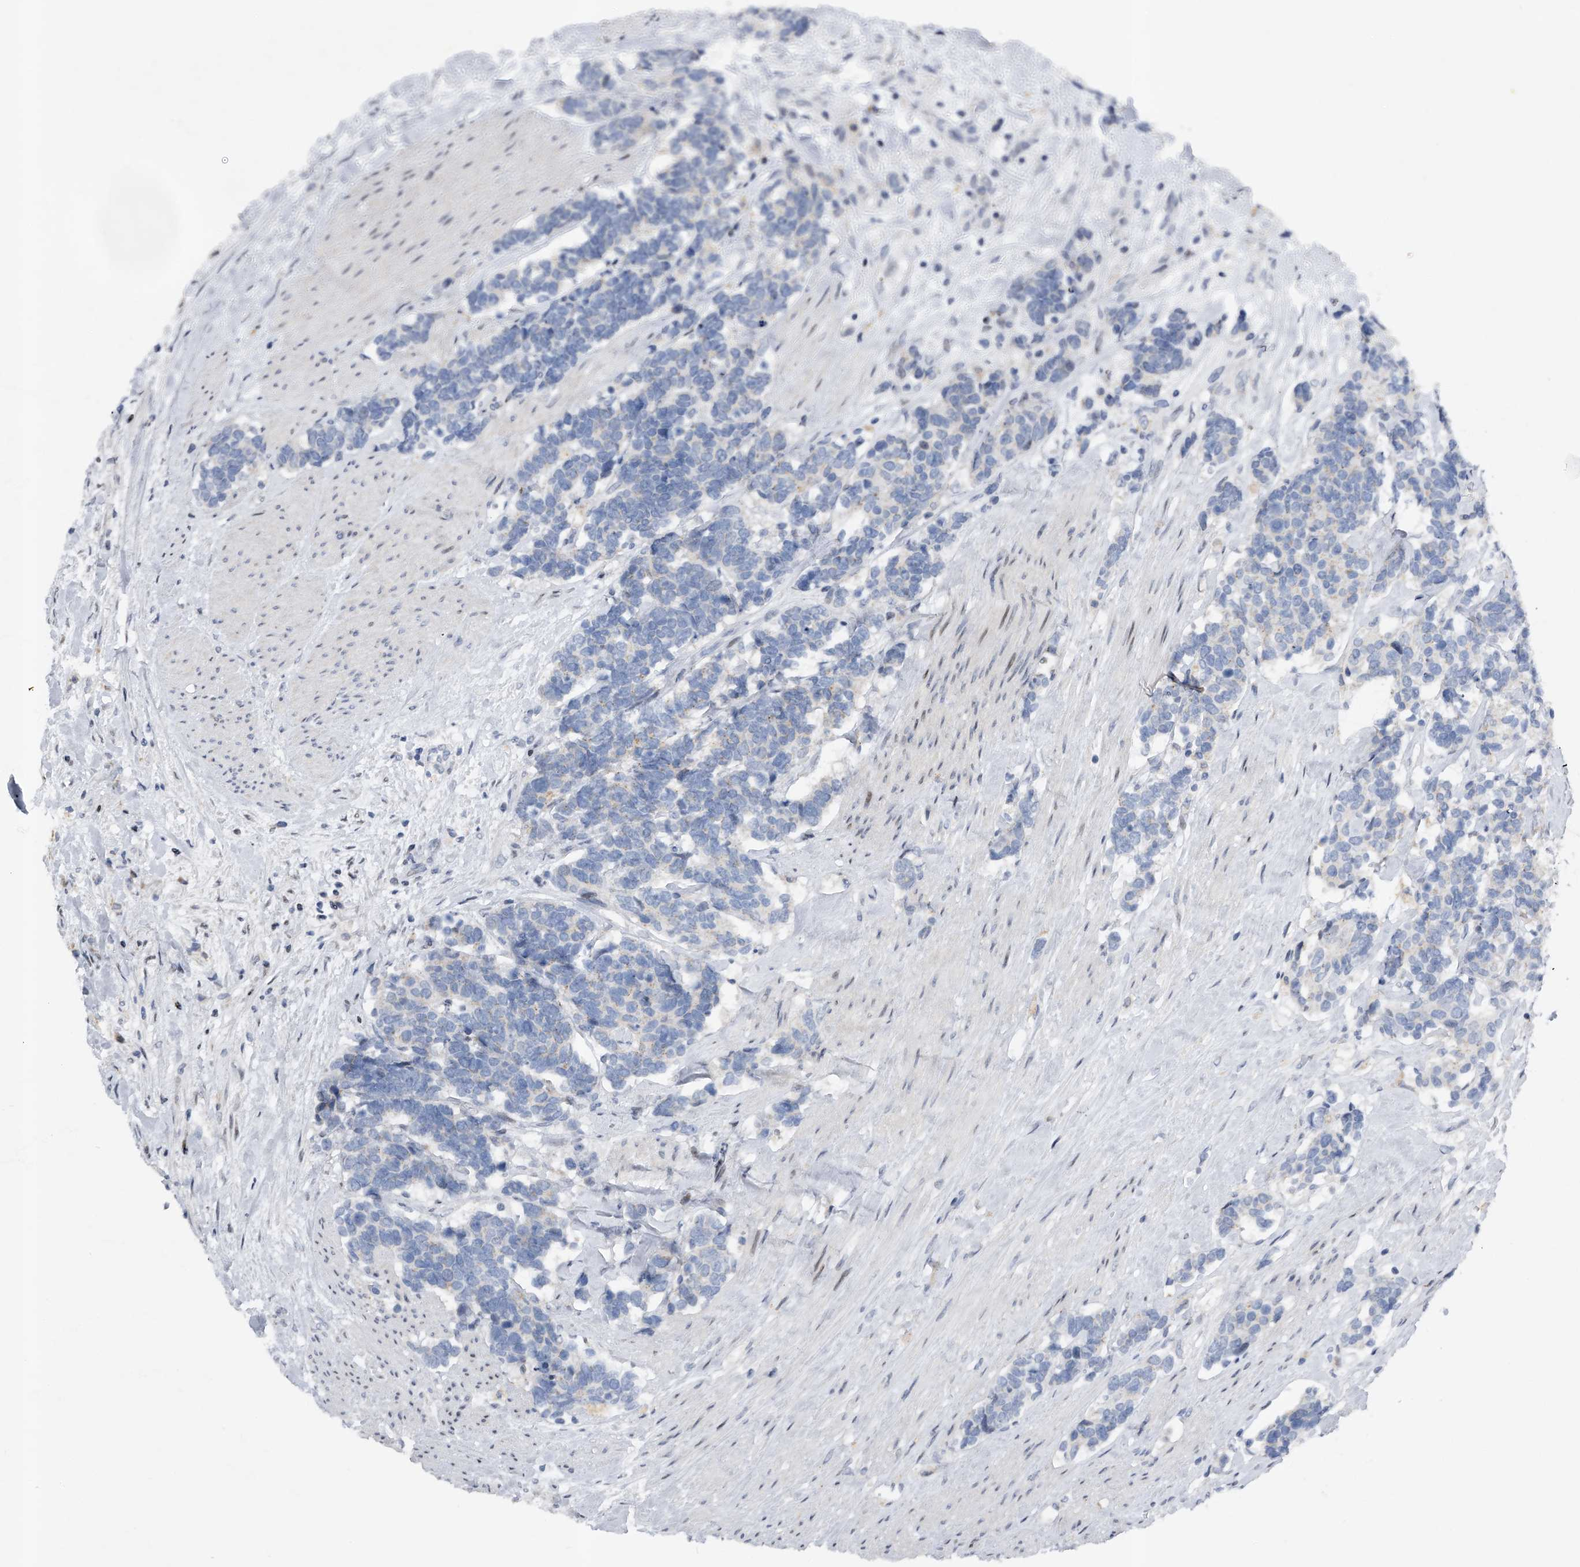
{"staining": {"intensity": "negative", "quantity": "none", "location": "none"}, "tissue": "carcinoid", "cell_type": "Tumor cells", "image_type": "cancer", "snomed": [{"axis": "morphology", "description": "Carcinoma, NOS"}, {"axis": "morphology", "description": "Carcinoid, malignant, NOS"}, {"axis": "topography", "description": "Urinary bladder"}], "caption": "Immunohistochemistry (IHC) micrograph of carcinoma stained for a protein (brown), which demonstrates no positivity in tumor cells.", "gene": "RWDD2A", "patient": {"sex": "male", "age": 57}}